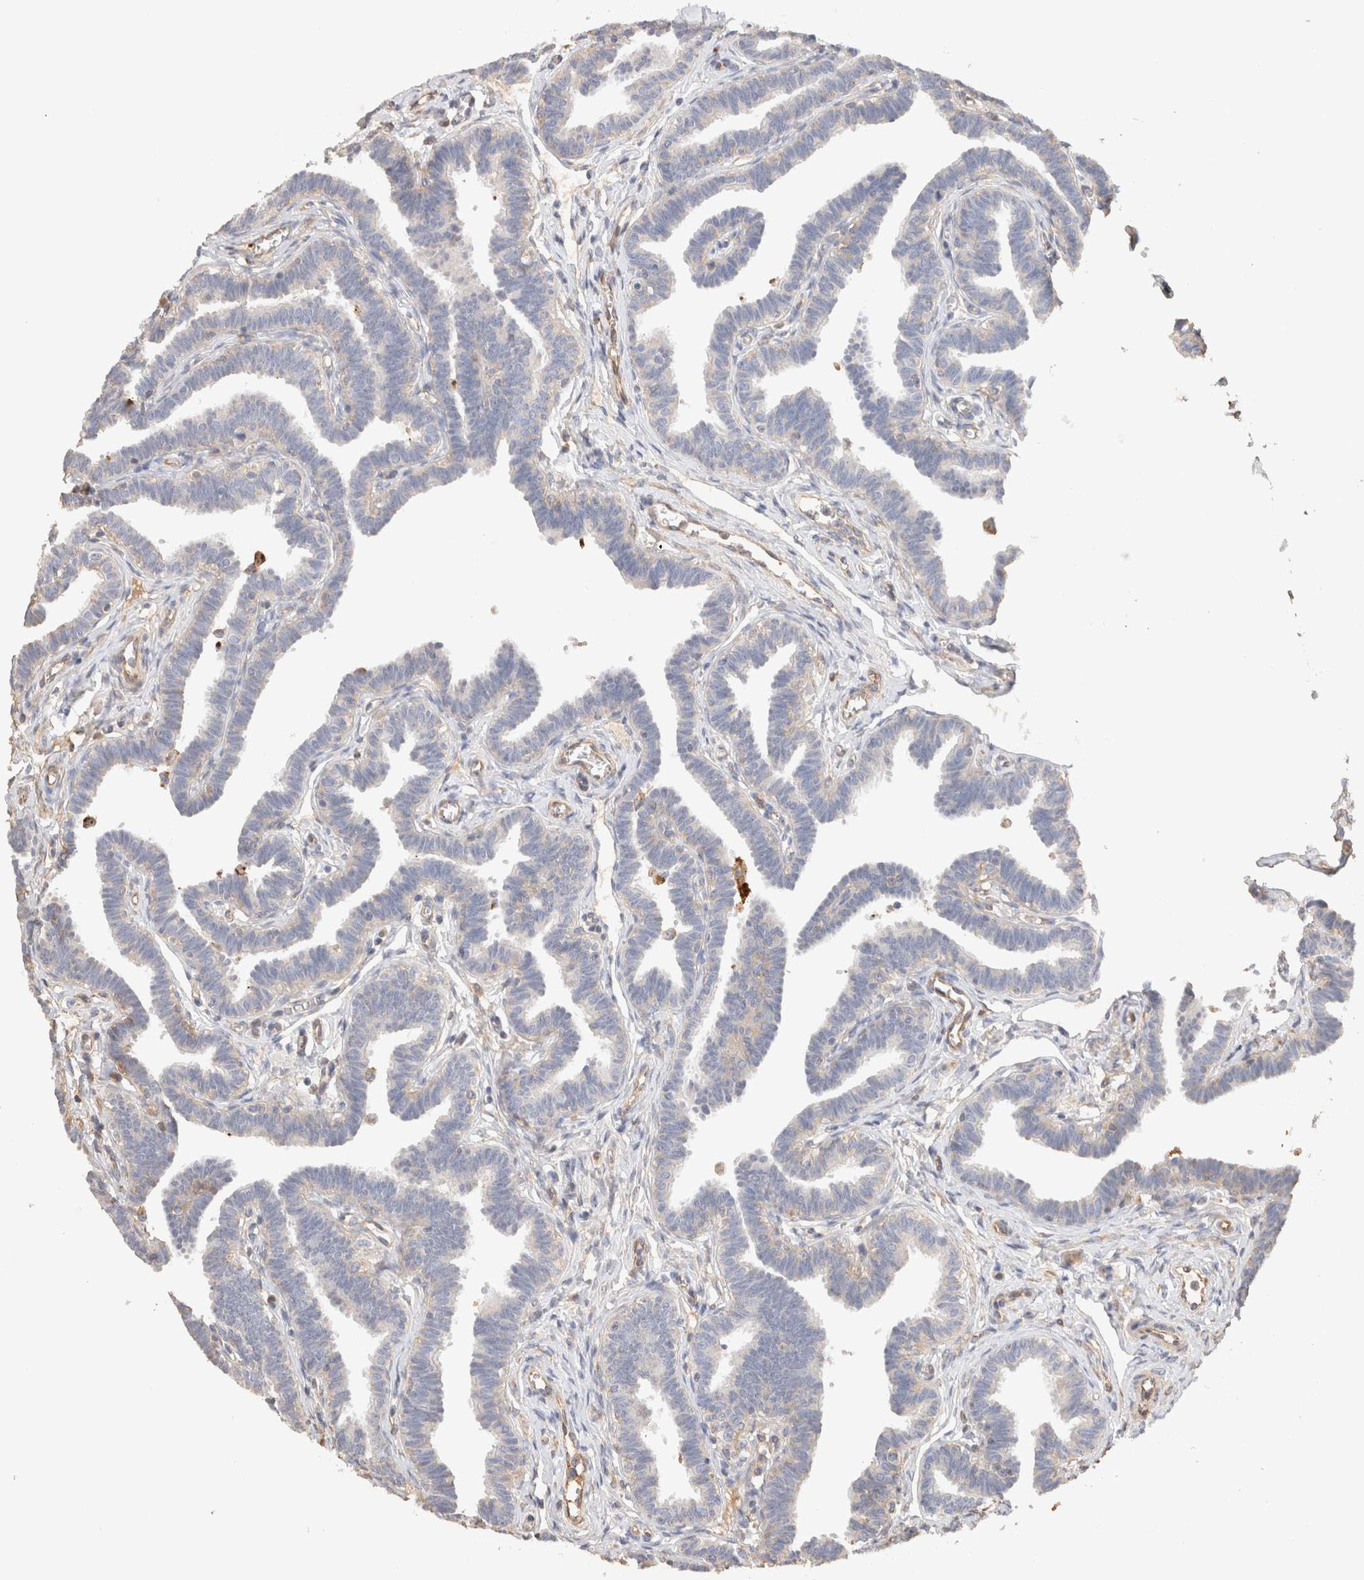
{"staining": {"intensity": "negative", "quantity": "none", "location": "none"}, "tissue": "fallopian tube", "cell_type": "Glandular cells", "image_type": "normal", "snomed": [{"axis": "morphology", "description": "Normal tissue, NOS"}, {"axis": "topography", "description": "Fallopian tube"}, {"axis": "topography", "description": "Ovary"}], "caption": "This is a micrograph of IHC staining of normal fallopian tube, which shows no staining in glandular cells. (Brightfield microscopy of DAB (3,3'-diaminobenzidine) immunohistochemistry at high magnification).", "gene": "PROS1", "patient": {"sex": "female", "age": 23}}